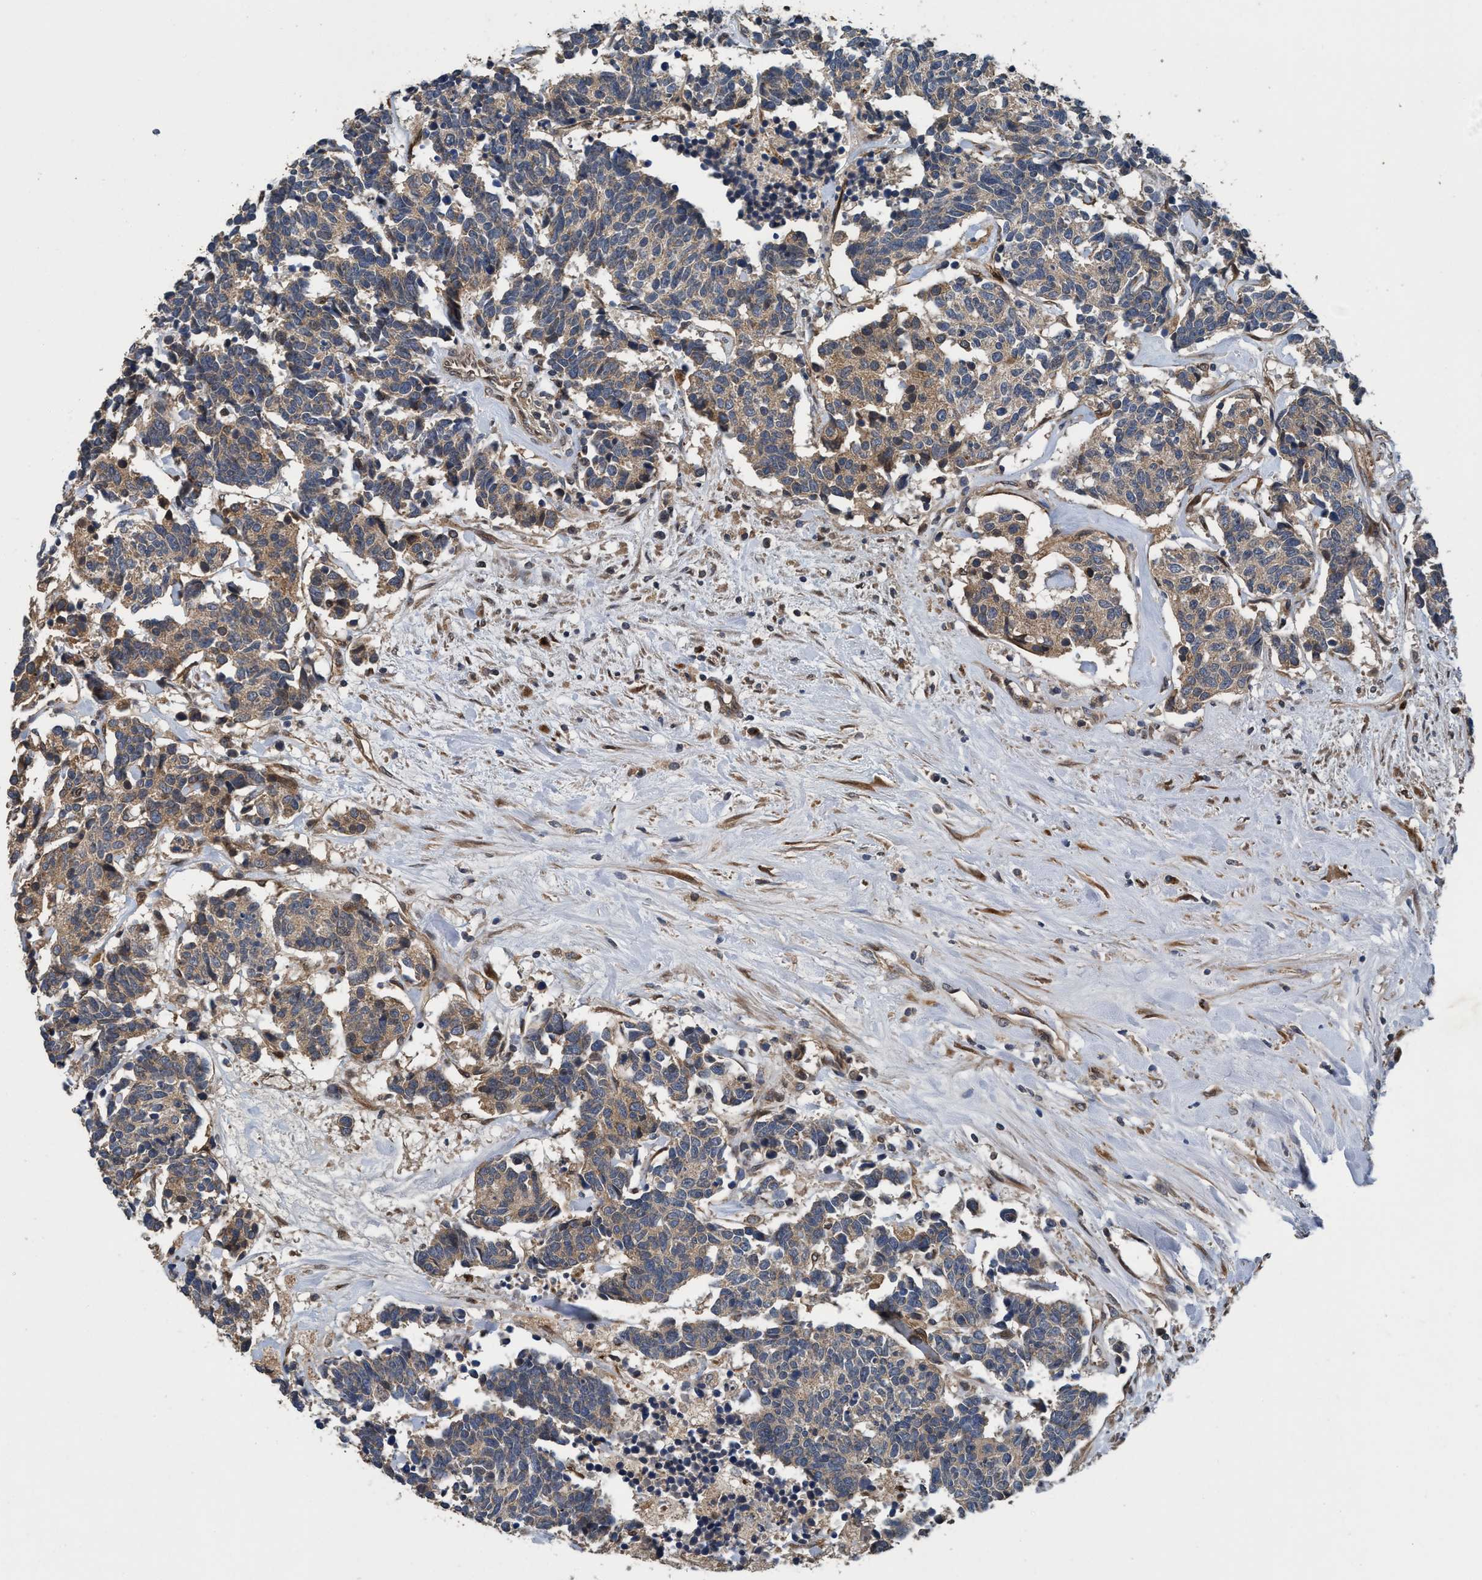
{"staining": {"intensity": "weak", "quantity": "<25%", "location": "cytoplasmic/membranous"}, "tissue": "carcinoid", "cell_type": "Tumor cells", "image_type": "cancer", "snomed": [{"axis": "morphology", "description": "Carcinoma, NOS"}, {"axis": "morphology", "description": "Carcinoid, malignant, NOS"}, {"axis": "topography", "description": "Urinary bladder"}], "caption": "Immunohistochemical staining of carcinoma exhibits no significant expression in tumor cells.", "gene": "MACC1", "patient": {"sex": "male", "age": 57}}